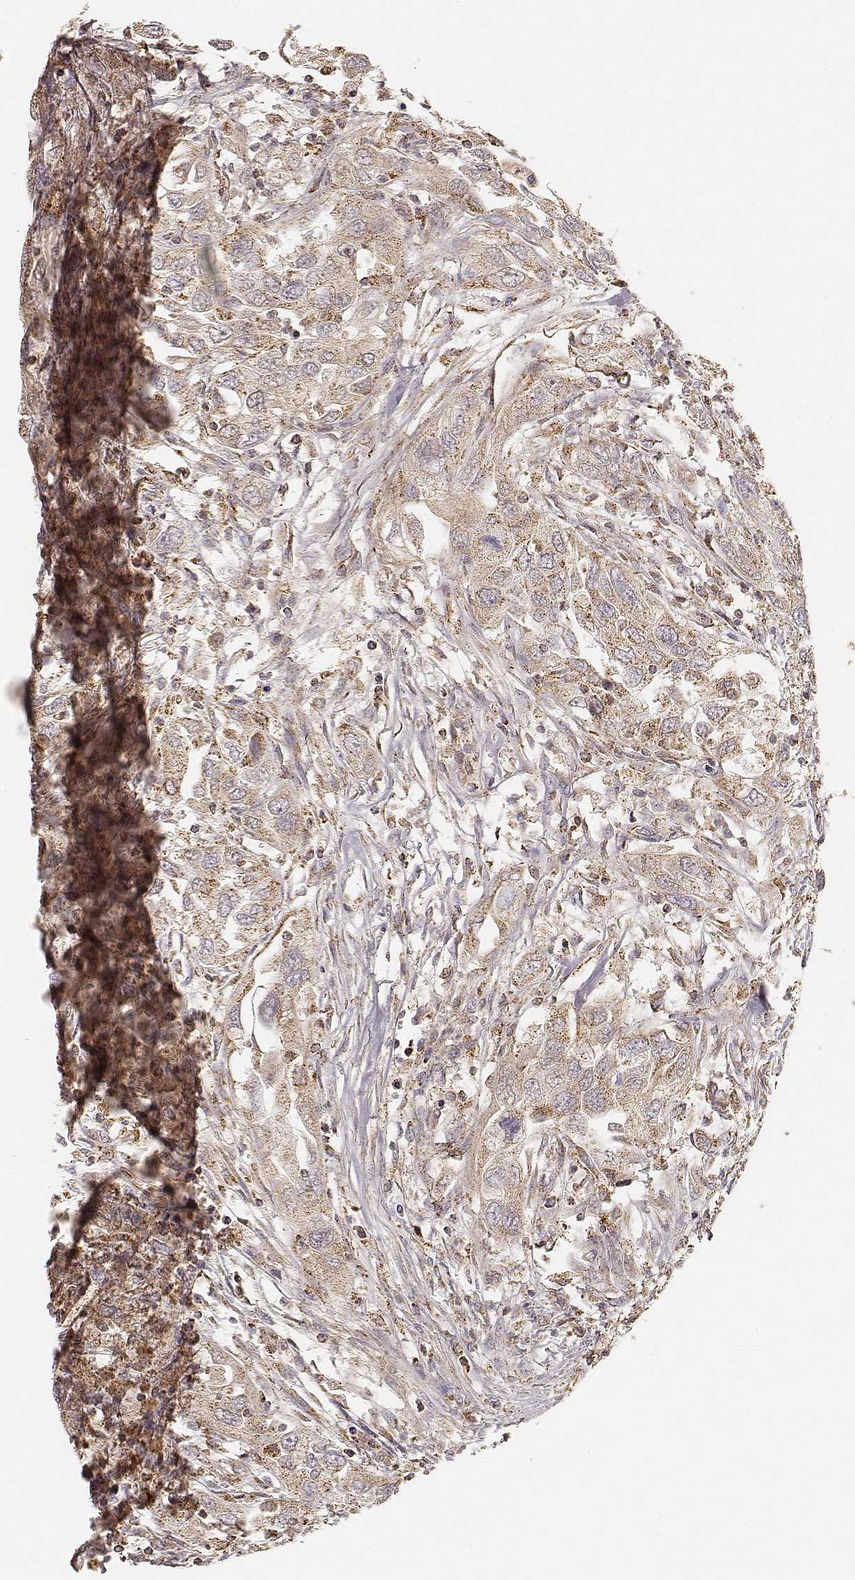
{"staining": {"intensity": "moderate", "quantity": ">75%", "location": "cytoplasmic/membranous"}, "tissue": "urothelial cancer", "cell_type": "Tumor cells", "image_type": "cancer", "snomed": [{"axis": "morphology", "description": "Urothelial carcinoma, High grade"}, {"axis": "topography", "description": "Urinary bladder"}], "caption": "Moderate cytoplasmic/membranous protein staining is identified in approximately >75% of tumor cells in high-grade urothelial carcinoma.", "gene": "CS", "patient": {"sex": "male", "age": 76}}